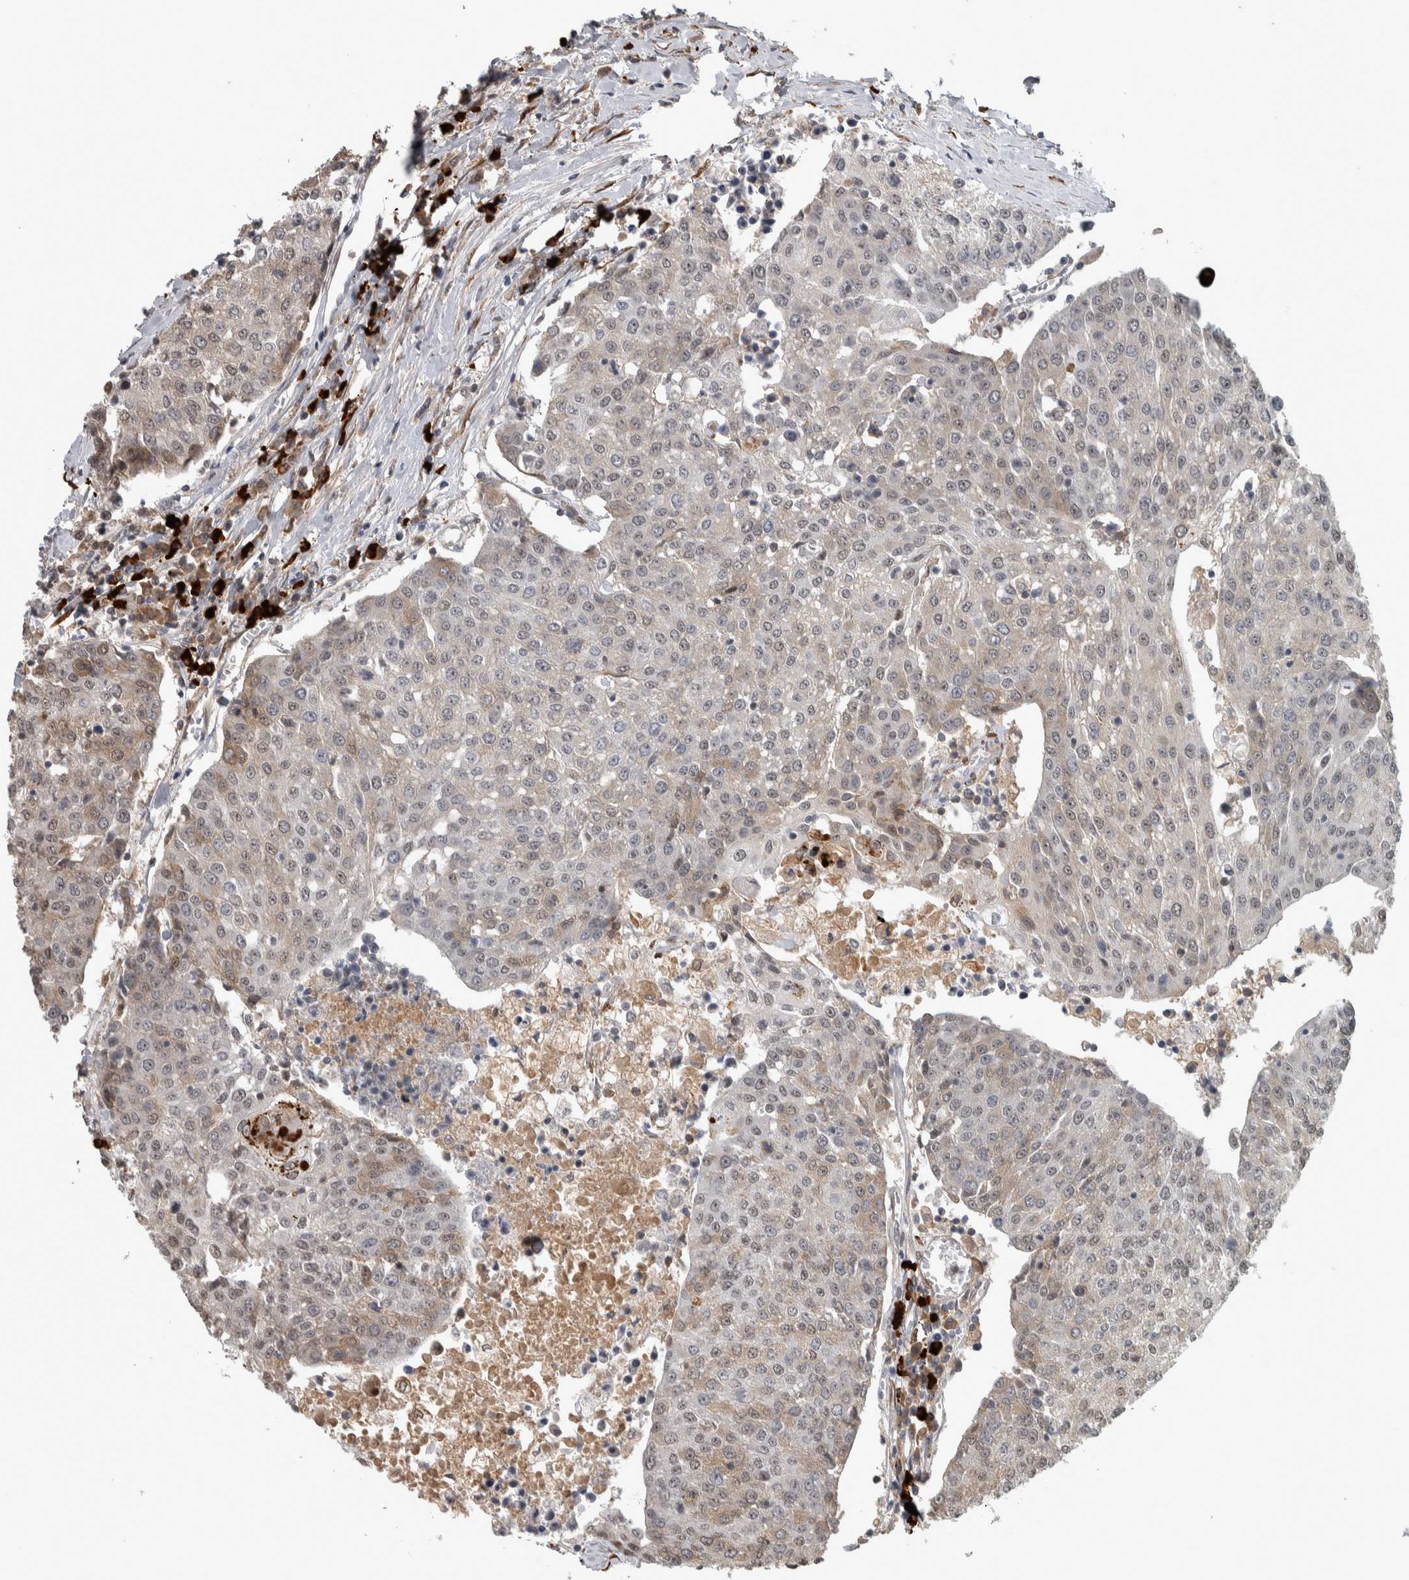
{"staining": {"intensity": "weak", "quantity": "<25%", "location": "cytoplasmic/membranous,nuclear"}, "tissue": "urothelial cancer", "cell_type": "Tumor cells", "image_type": "cancer", "snomed": [{"axis": "morphology", "description": "Urothelial carcinoma, High grade"}, {"axis": "topography", "description": "Urinary bladder"}], "caption": "The micrograph demonstrates no significant positivity in tumor cells of urothelial cancer.", "gene": "DDX42", "patient": {"sex": "female", "age": 85}}